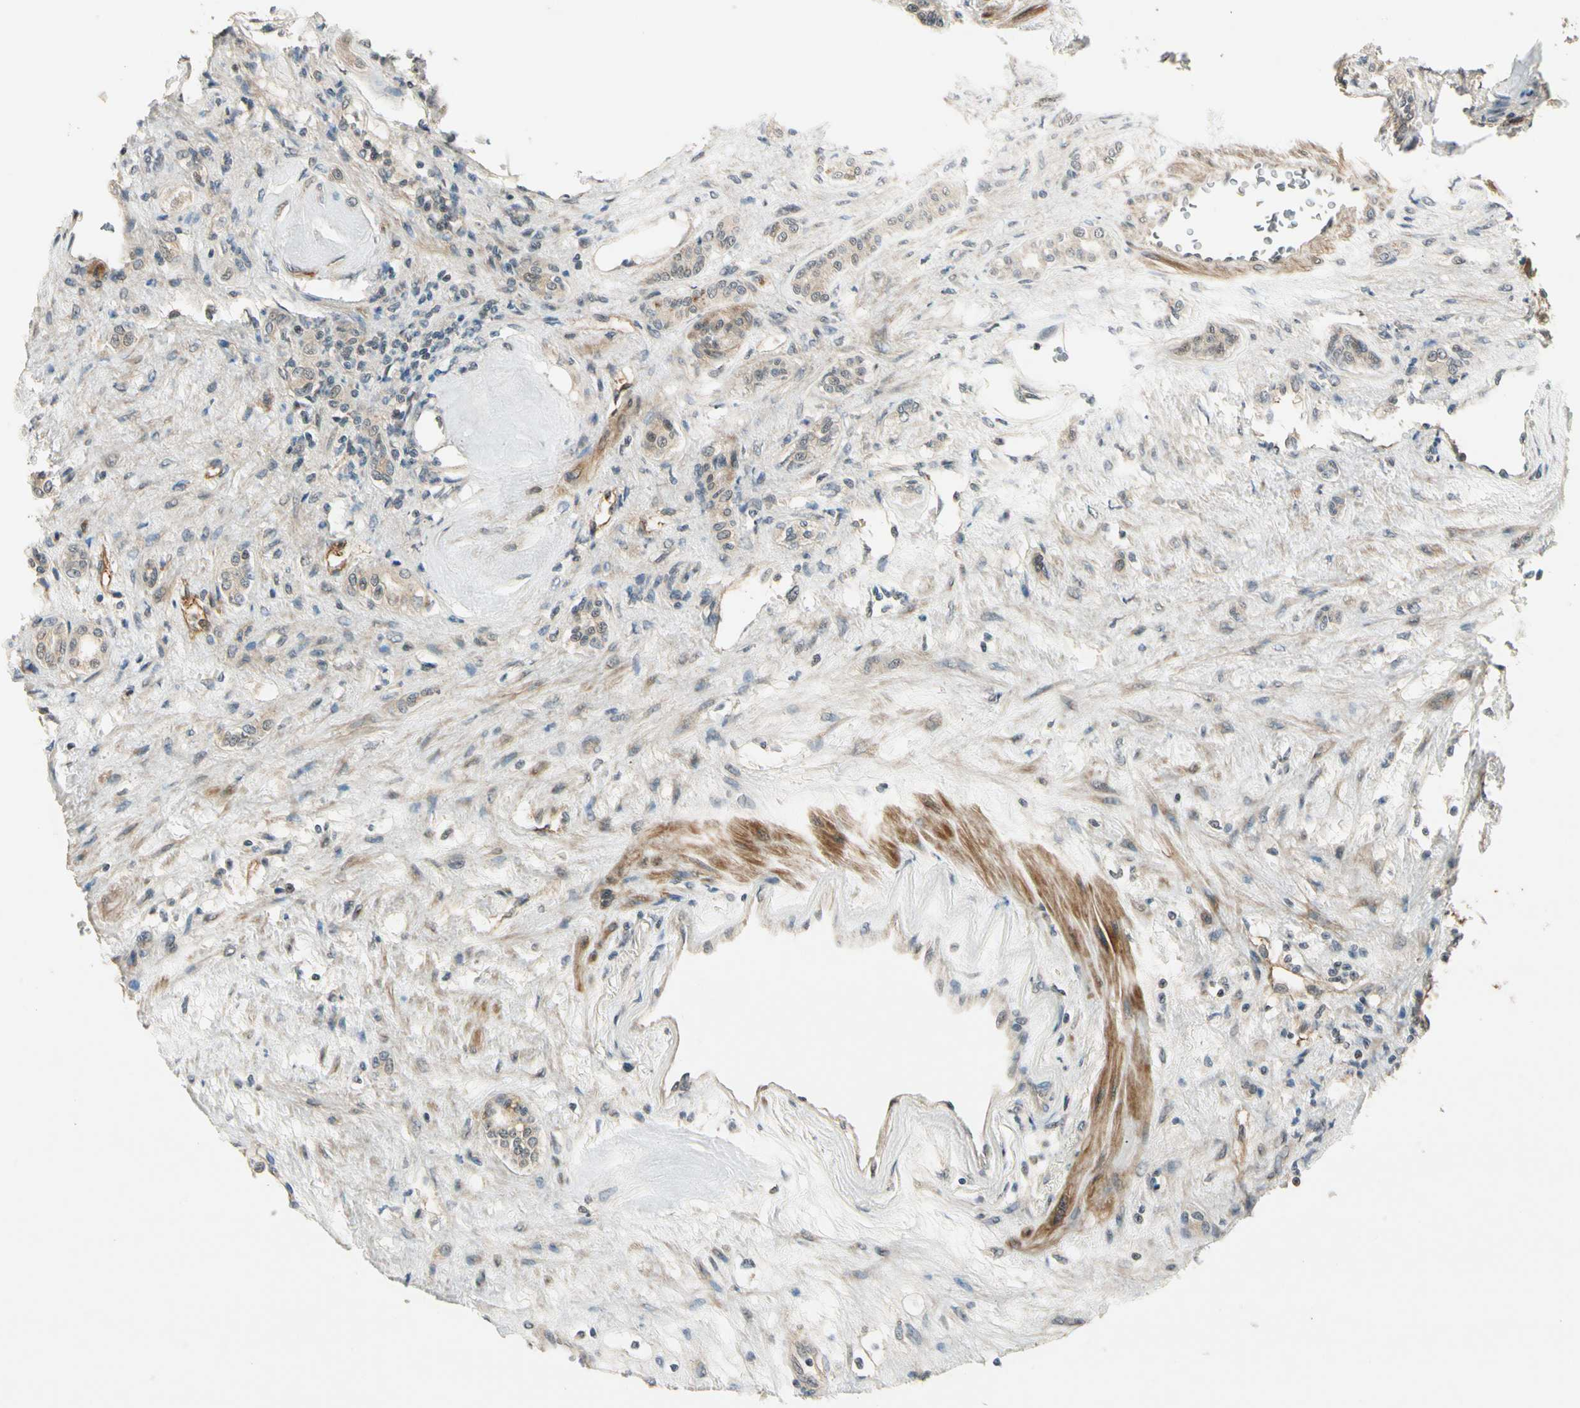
{"staining": {"intensity": "weak", "quantity": "25%-75%", "location": "cytoplasmic/membranous"}, "tissue": "renal cancer", "cell_type": "Tumor cells", "image_type": "cancer", "snomed": [{"axis": "morphology", "description": "Adenocarcinoma, NOS"}, {"axis": "topography", "description": "Kidney"}], "caption": "Immunohistochemistry of renal adenocarcinoma demonstrates low levels of weak cytoplasmic/membranous staining in about 25%-75% of tumor cells.", "gene": "MCPH1", "patient": {"sex": "female", "age": 83}}